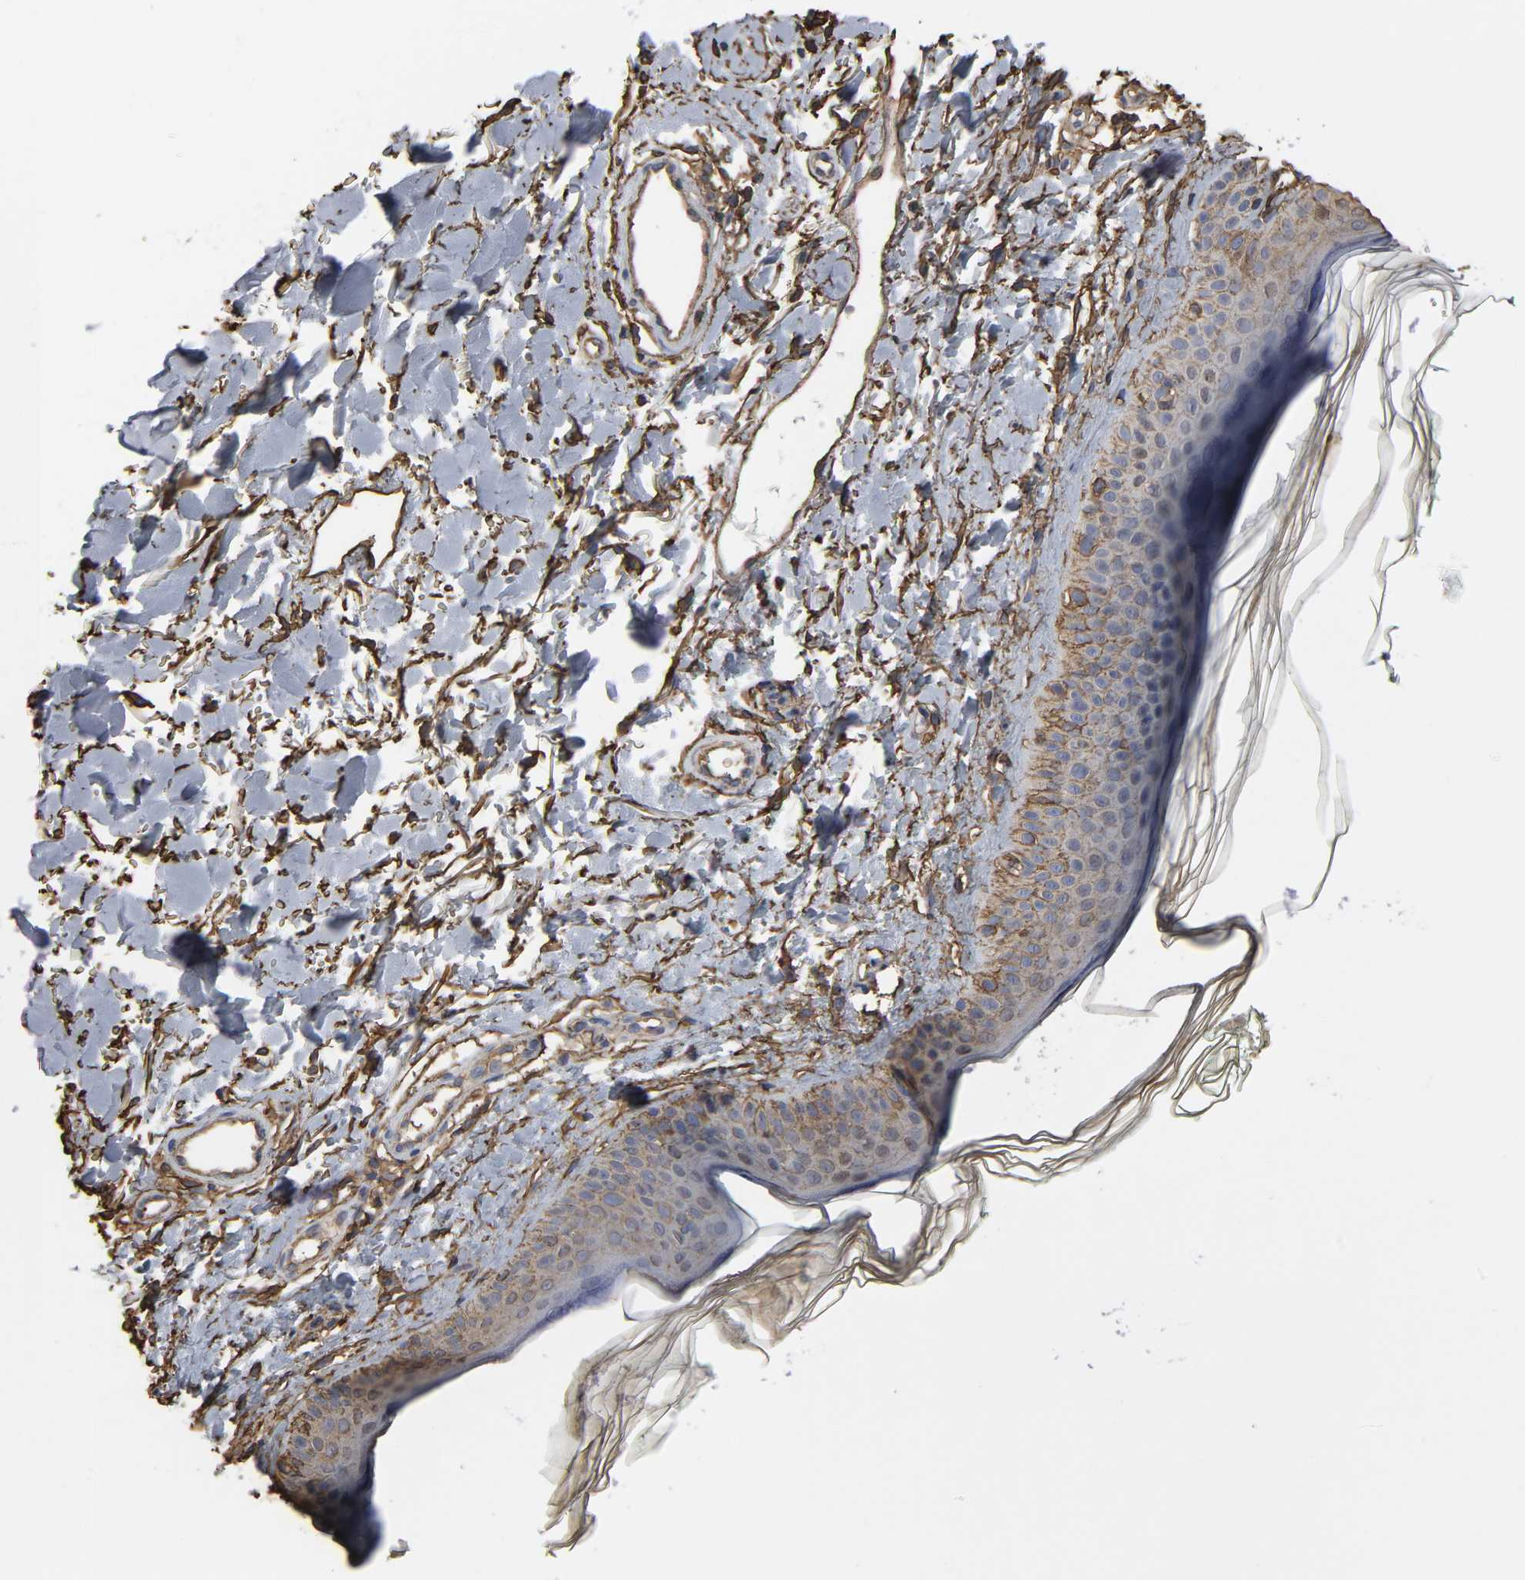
{"staining": {"intensity": "moderate", "quantity": "25%-75%", "location": "cytoplasmic/membranous"}, "tissue": "skin", "cell_type": "Fibroblasts", "image_type": "normal", "snomed": [{"axis": "morphology", "description": "Normal tissue, NOS"}, {"axis": "topography", "description": "Skin"}], "caption": "A high-resolution photomicrograph shows IHC staining of benign skin, which exhibits moderate cytoplasmic/membranous expression in about 25%-75% of fibroblasts. (Brightfield microscopy of DAB IHC at high magnification).", "gene": "ANXA2", "patient": {"sex": "male", "age": 71}}